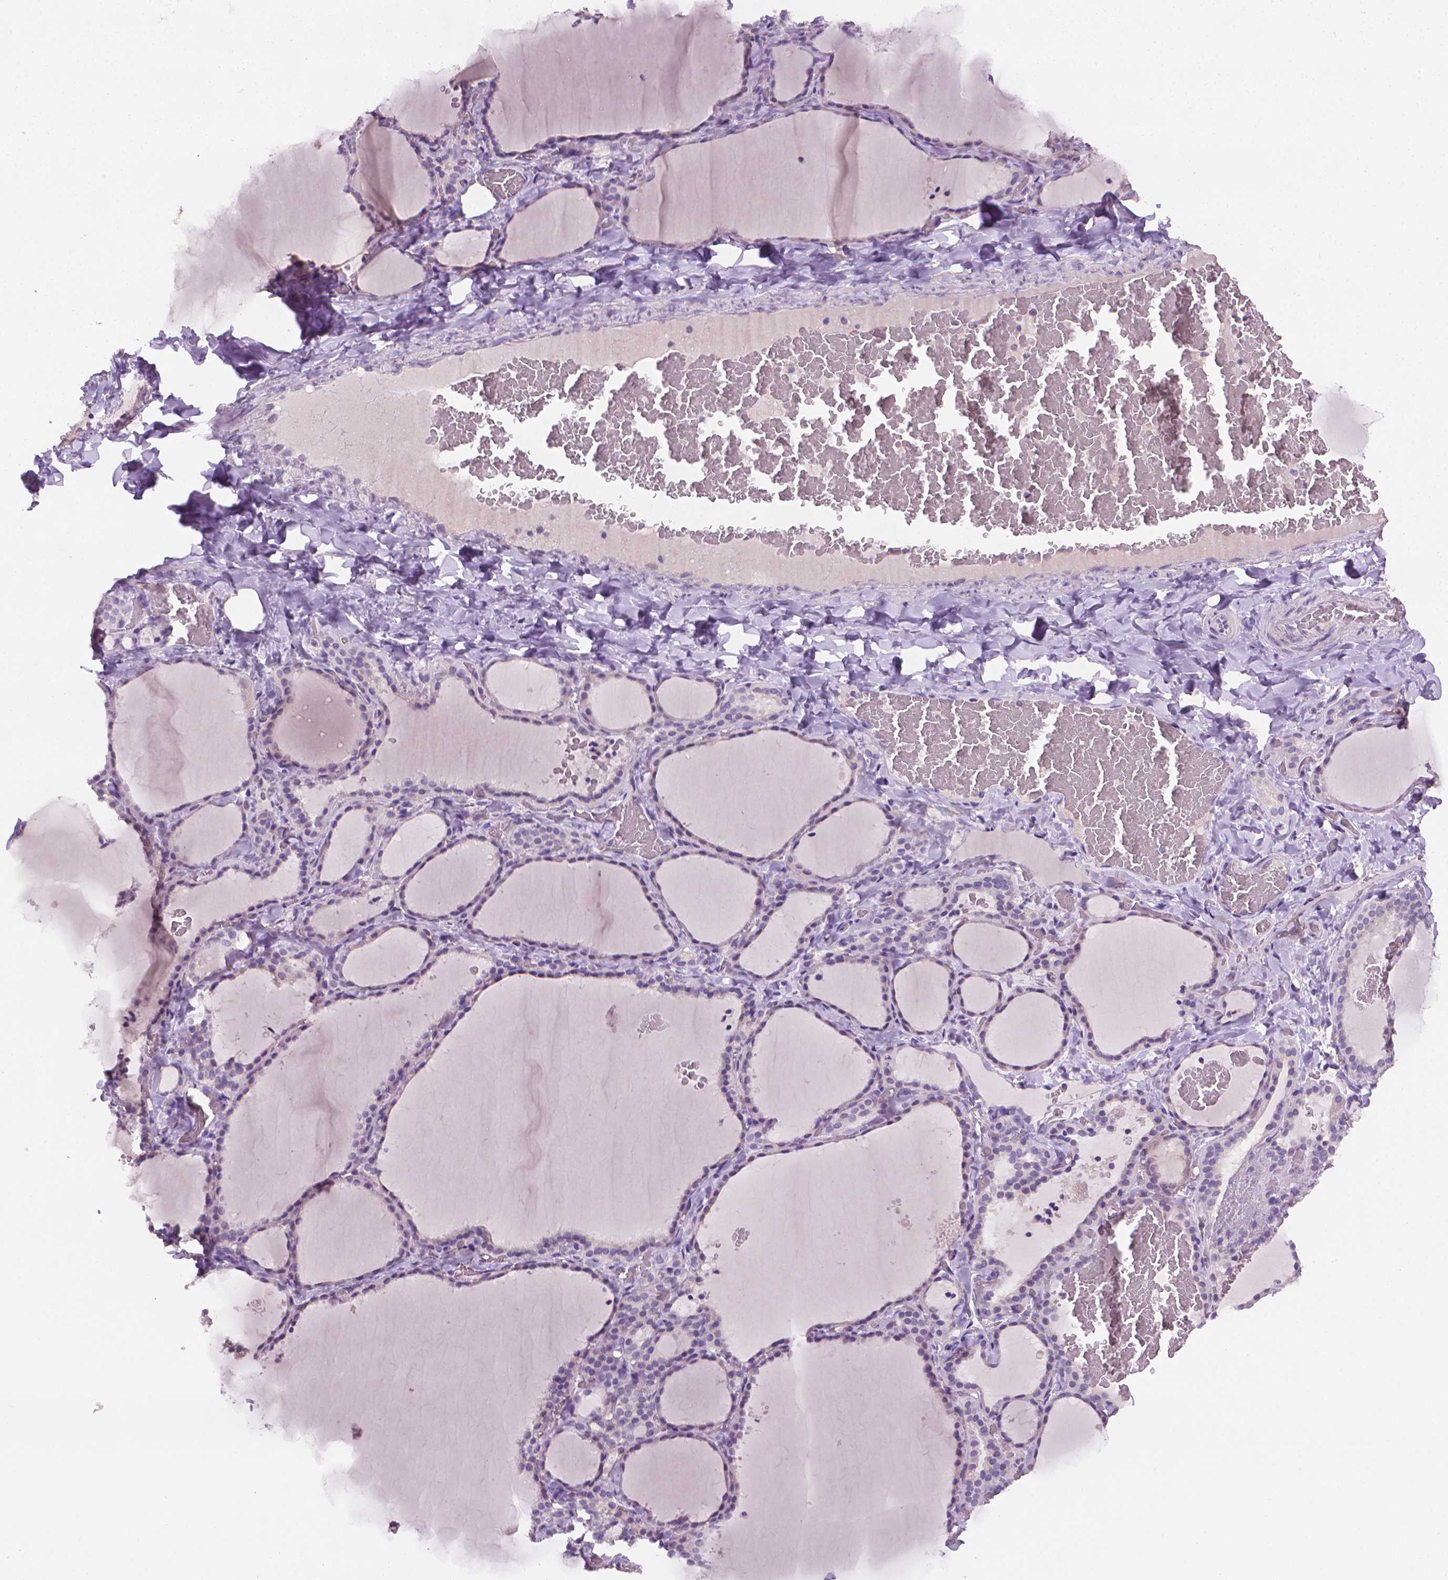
{"staining": {"intensity": "negative", "quantity": "none", "location": "none"}, "tissue": "thyroid gland", "cell_type": "Glandular cells", "image_type": "normal", "snomed": [{"axis": "morphology", "description": "Normal tissue, NOS"}, {"axis": "topography", "description": "Thyroid gland"}], "caption": "The immunohistochemistry histopathology image has no significant expression in glandular cells of thyroid gland.", "gene": "FASN", "patient": {"sex": "female", "age": 22}}